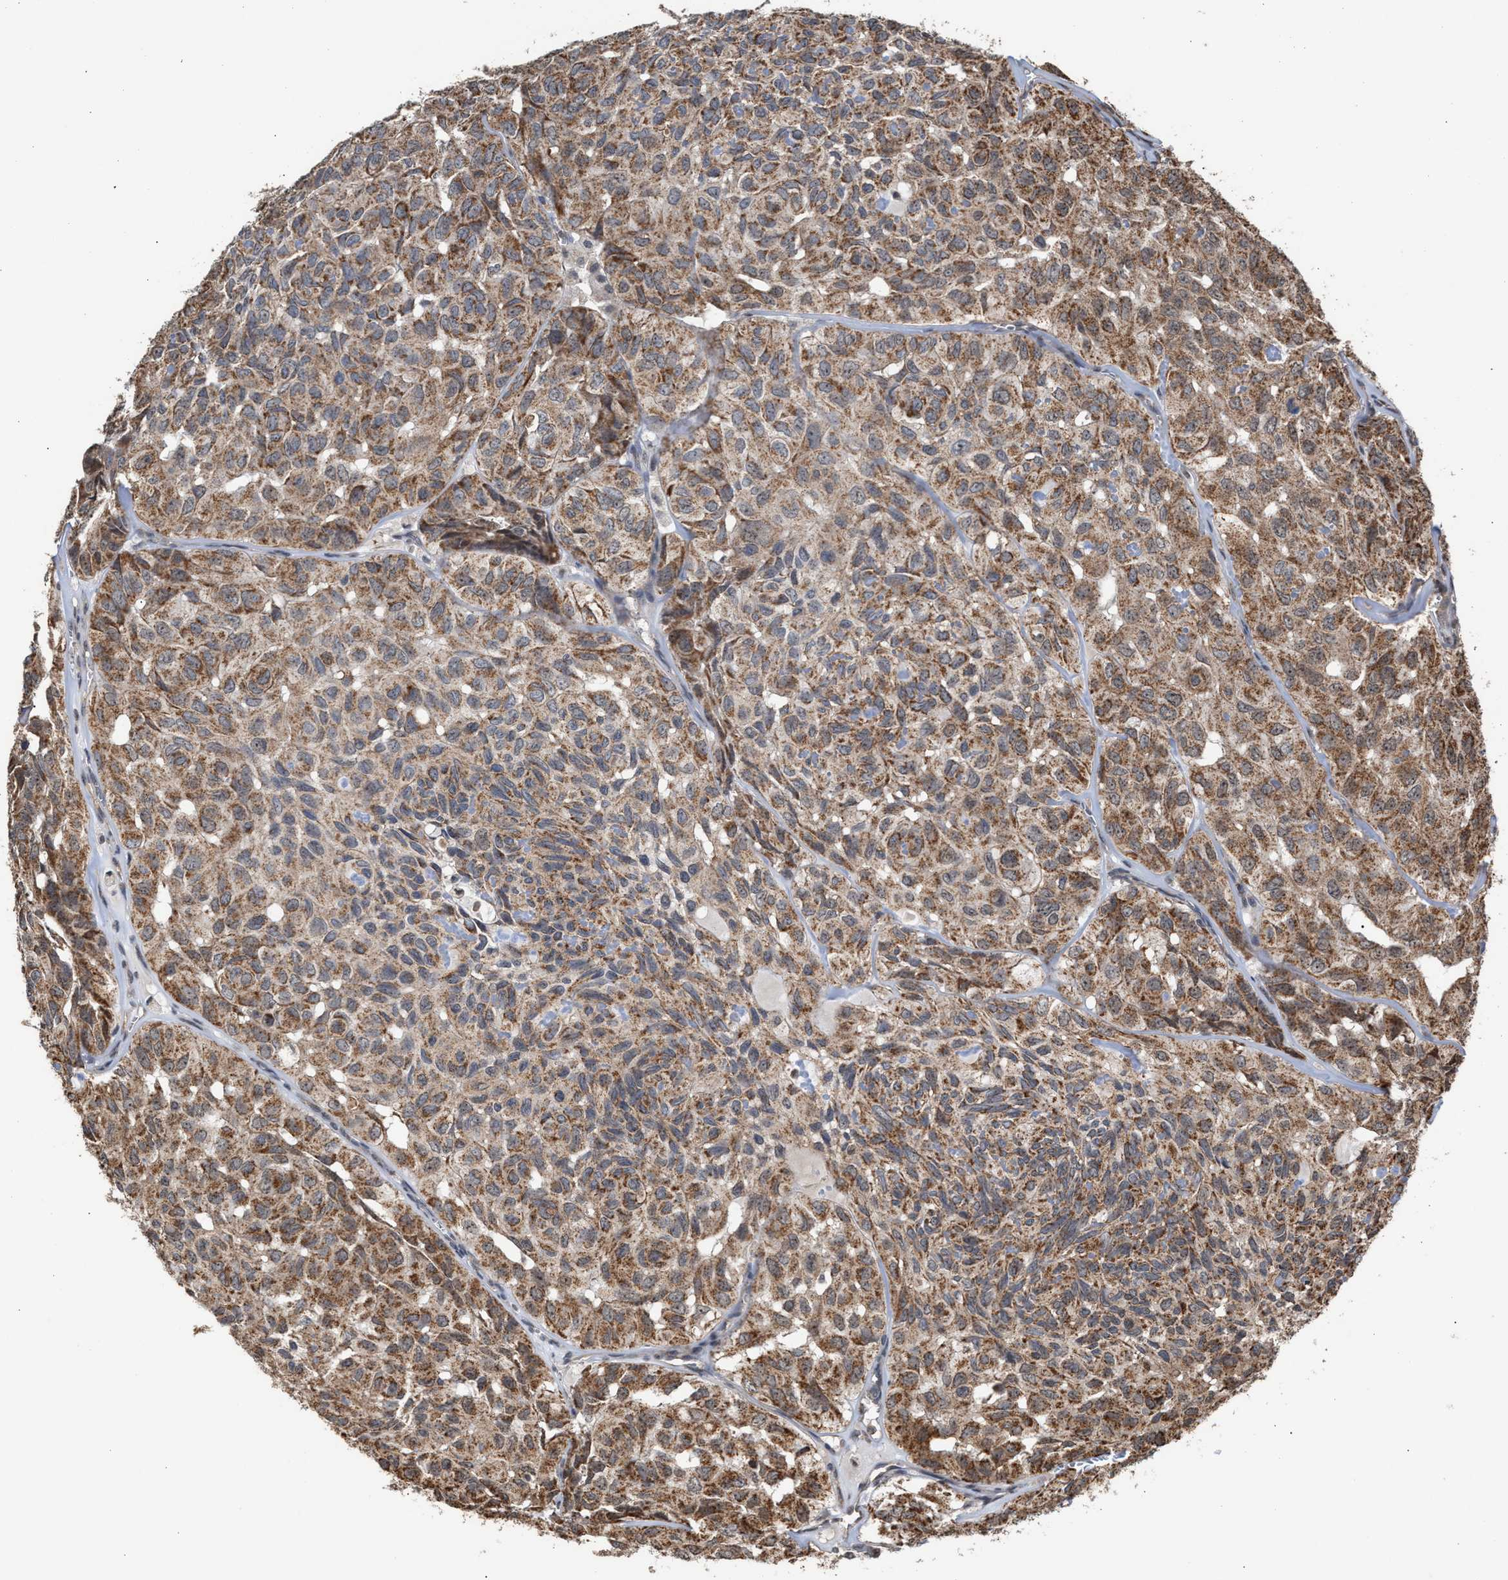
{"staining": {"intensity": "moderate", "quantity": ">75%", "location": "cytoplasmic/membranous"}, "tissue": "head and neck cancer", "cell_type": "Tumor cells", "image_type": "cancer", "snomed": [{"axis": "morphology", "description": "Adenocarcinoma, NOS"}, {"axis": "topography", "description": "Salivary gland, NOS"}, {"axis": "topography", "description": "Head-Neck"}], "caption": "Protein positivity by IHC exhibits moderate cytoplasmic/membranous expression in approximately >75% of tumor cells in adenocarcinoma (head and neck).", "gene": "EXOSC2", "patient": {"sex": "female", "age": 76}}